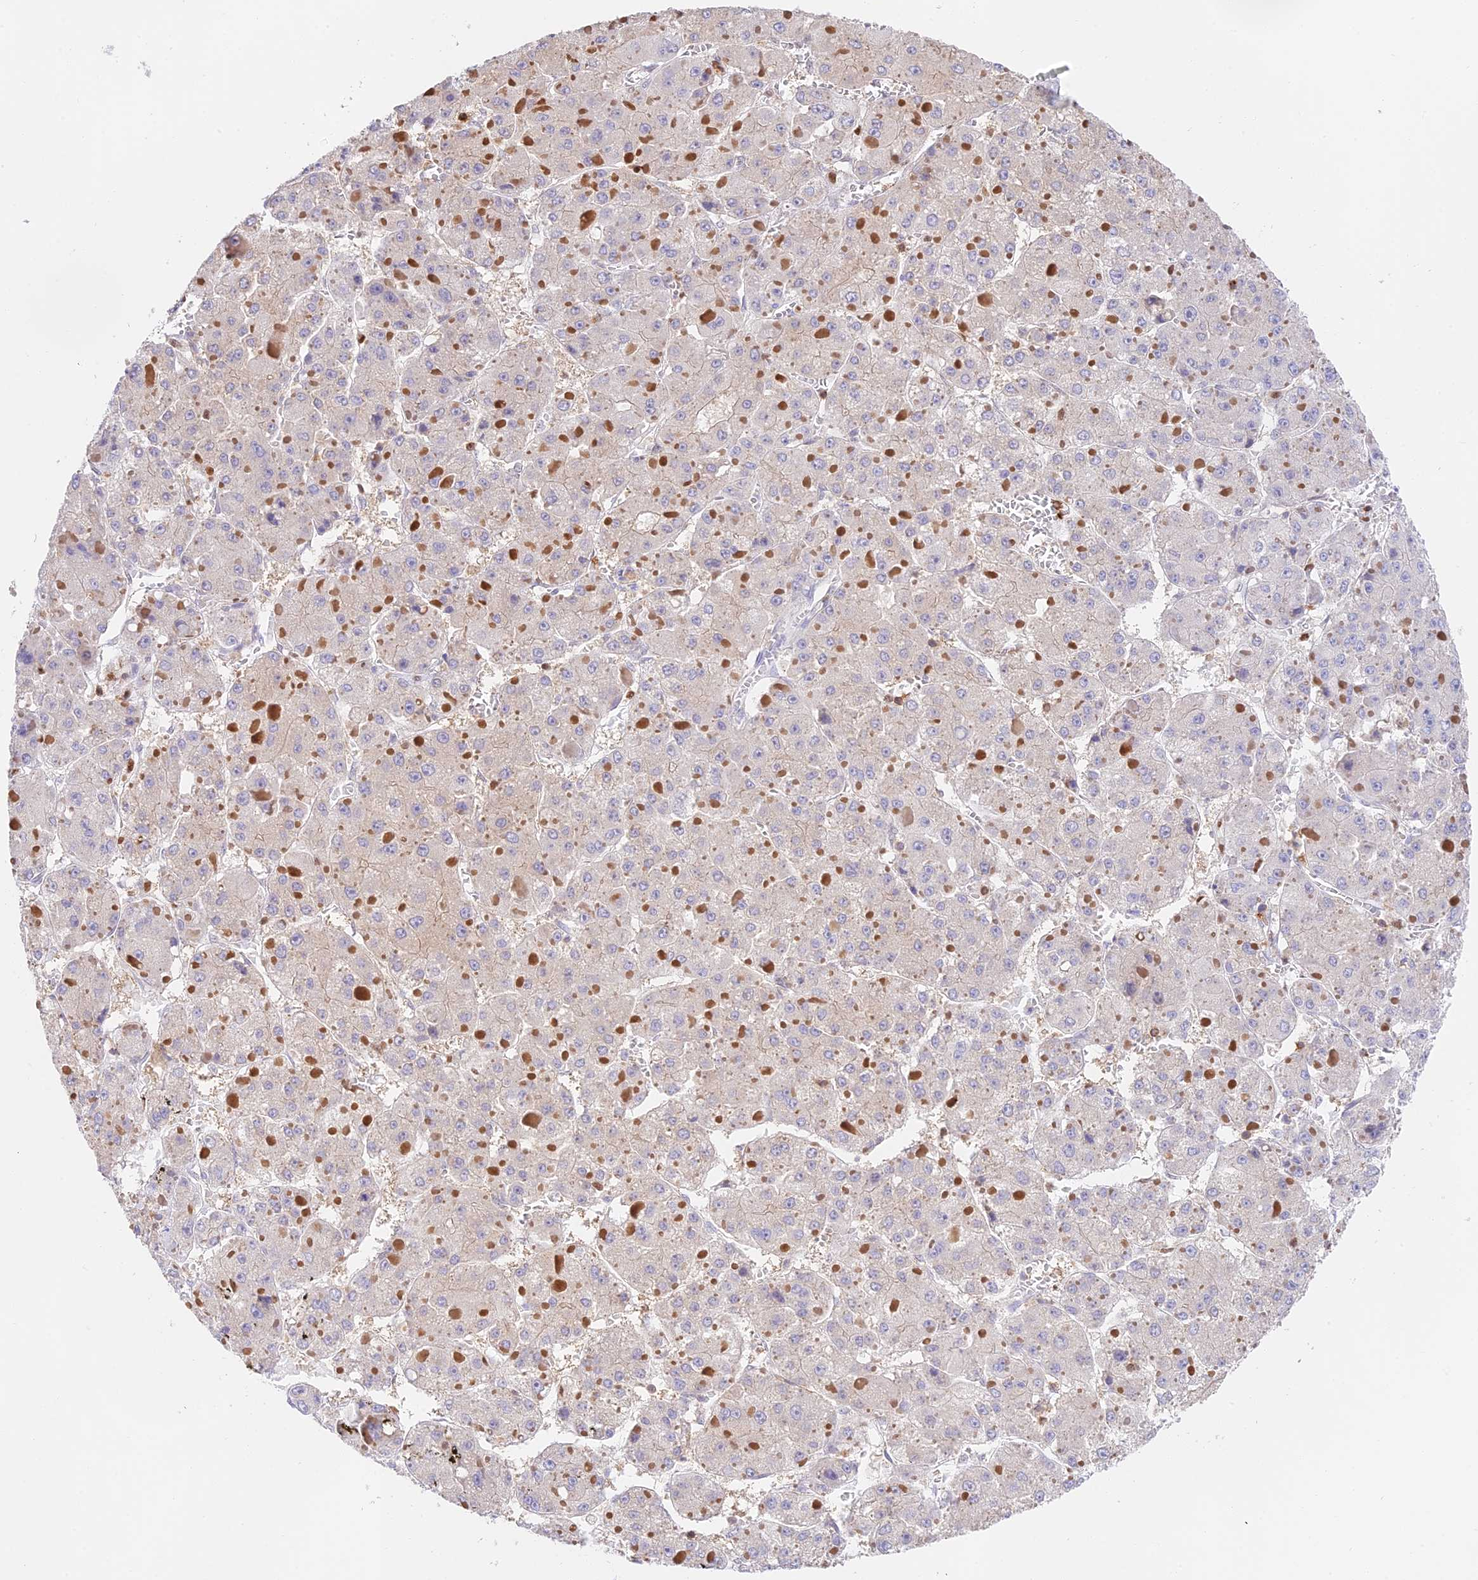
{"staining": {"intensity": "negative", "quantity": "none", "location": "none"}, "tissue": "liver cancer", "cell_type": "Tumor cells", "image_type": "cancer", "snomed": [{"axis": "morphology", "description": "Carcinoma, Hepatocellular, NOS"}, {"axis": "topography", "description": "Liver"}], "caption": "This is an immunohistochemistry (IHC) micrograph of human liver cancer (hepatocellular carcinoma). There is no expression in tumor cells.", "gene": "DENND1C", "patient": {"sex": "female", "age": 73}}